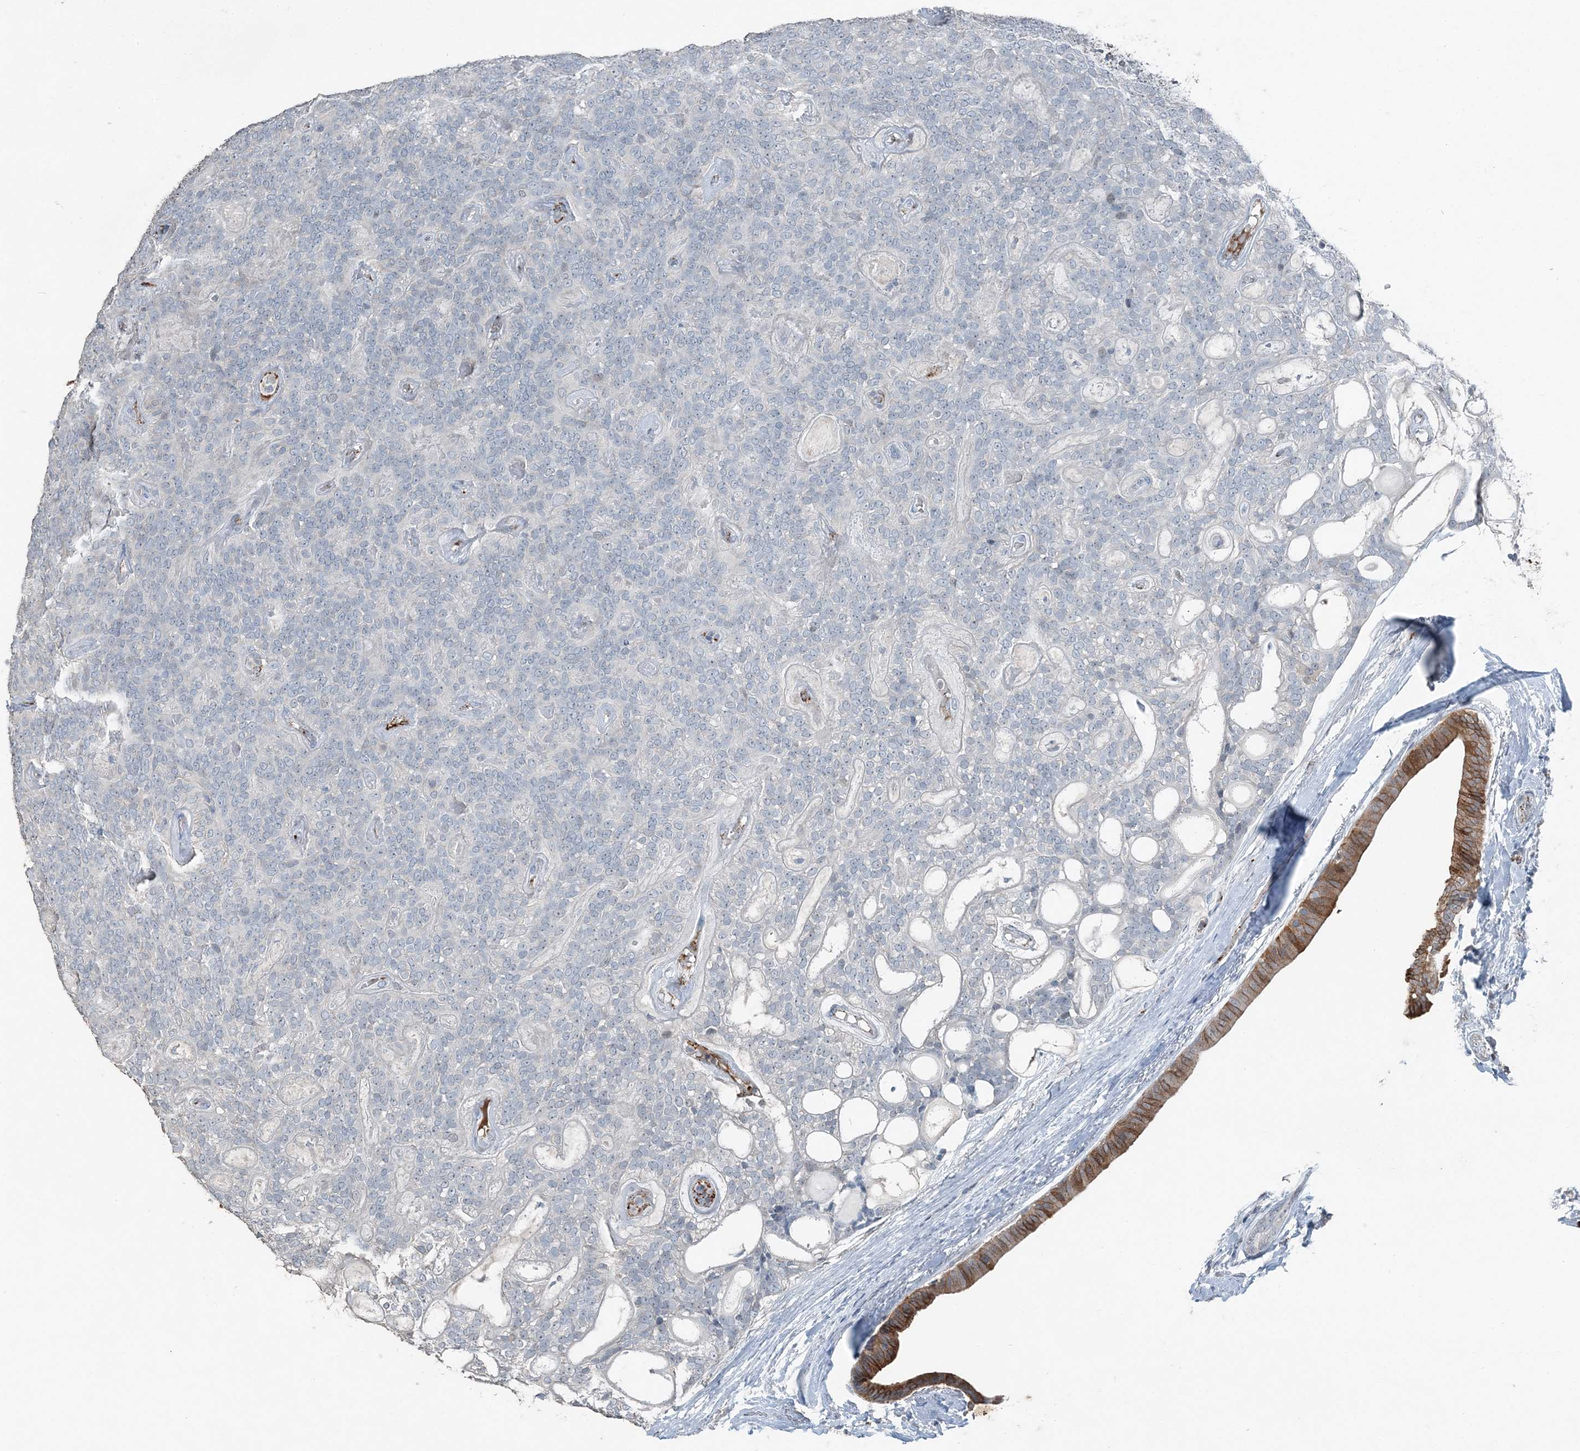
{"staining": {"intensity": "negative", "quantity": "none", "location": "none"}, "tissue": "head and neck cancer", "cell_type": "Tumor cells", "image_type": "cancer", "snomed": [{"axis": "morphology", "description": "Adenocarcinoma, NOS"}, {"axis": "topography", "description": "Head-Neck"}], "caption": "DAB immunohistochemical staining of head and neck cancer reveals no significant staining in tumor cells.", "gene": "ELOVL7", "patient": {"sex": "male", "age": 66}}